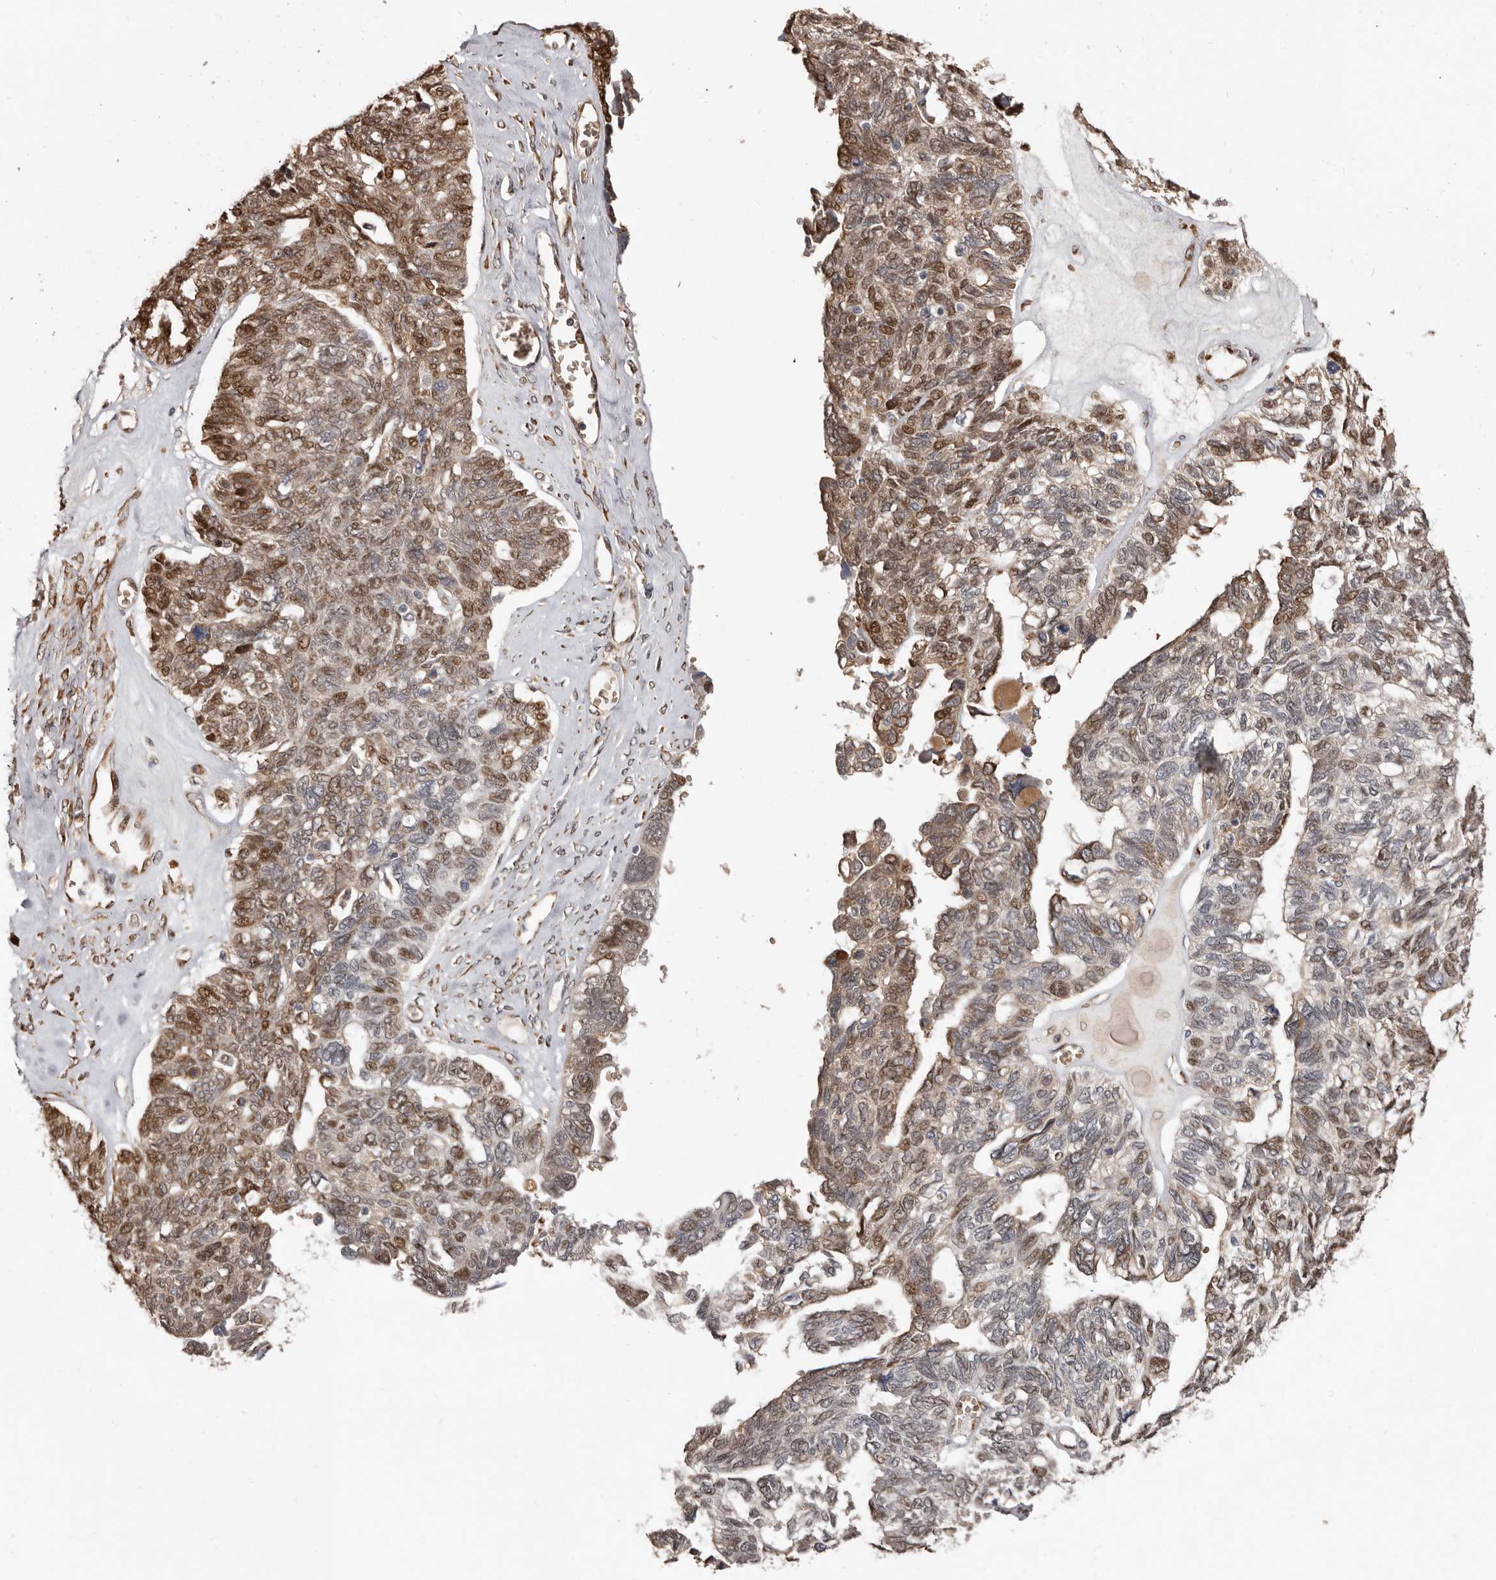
{"staining": {"intensity": "moderate", "quantity": ">75%", "location": "cytoplasmic/membranous,nuclear"}, "tissue": "ovarian cancer", "cell_type": "Tumor cells", "image_type": "cancer", "snomed": [{"axis": "morphology", "description": "Cystadenocarcinoma, serous, NOS"}, {"axis": "topography", "description": "Ovary"}], "caption": "Brown immunohistochemical staining in ovarian cancer (serous cystadenocarcinoma) displays moderate cytoplasmic/membranous and nuclear expression in approximately >75% of tumor cells. Nuclei are stained in blue.", "gene": "ENTREP1", "patient": {"sex": "female", "age": 79}}